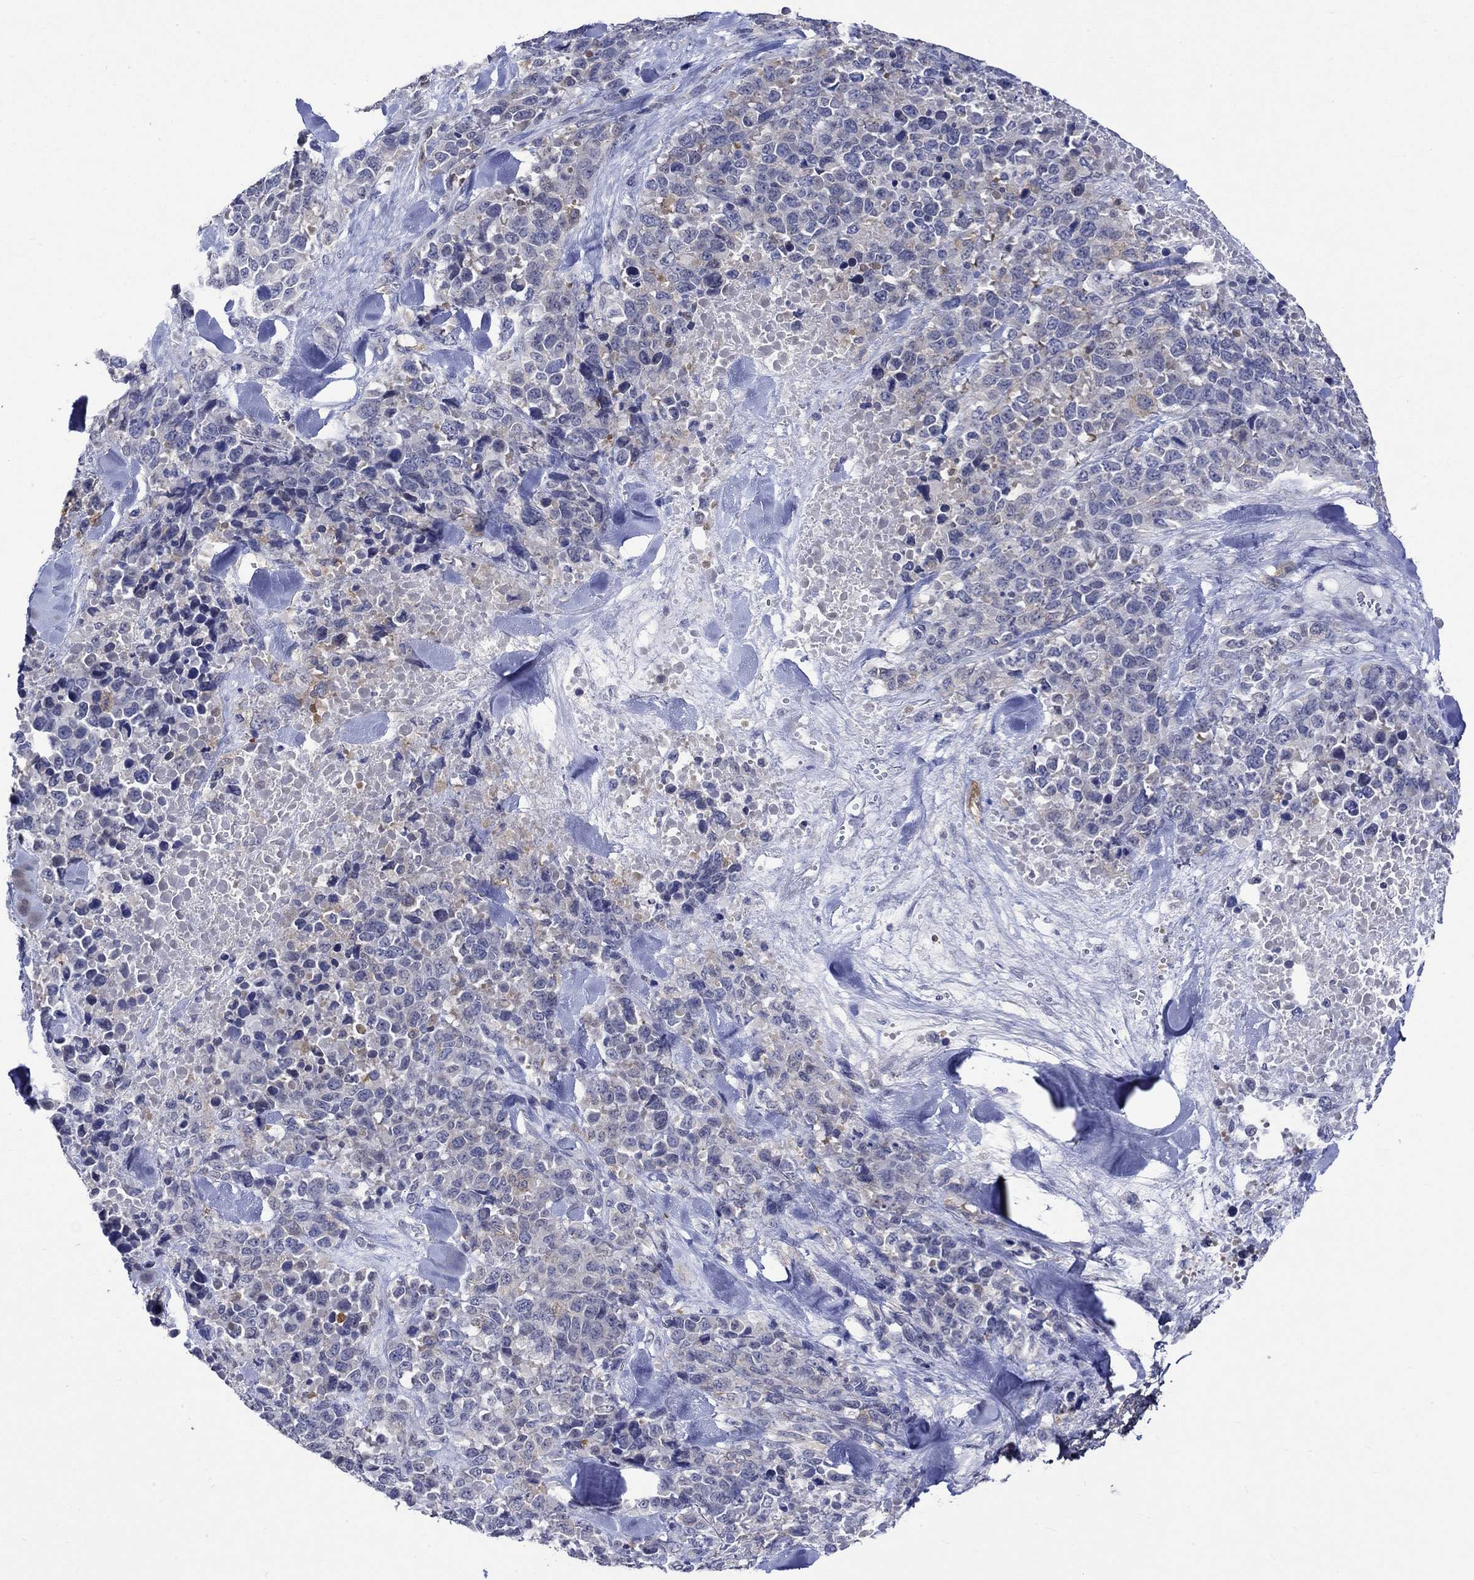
{"staining": {"intensity": "weak", "quantity": "<25%", "location": "cytoplasmic/membranous"}, "tissue": "melanoma", "cell_type": "Tumor cells", "image_type": "cancer", "snomed": [{"axis": "morphology", "description": "Malignant melanoma, Metastatic site"}, {"axis": "topography", "description": "Skin"}], "caption": "This is a image of immunohistochemistry staining of malignant melanoma (metastatic site), which shows no staining in tumor cells. (Stains: DAB (3,3'-diaminobenzidine) IHC with hematoxylin counter stain, Microscopy: brightfield microscopy at high magnification).", "gene": "CRYAB", "patient": {"sex": "male", "age": 84}}